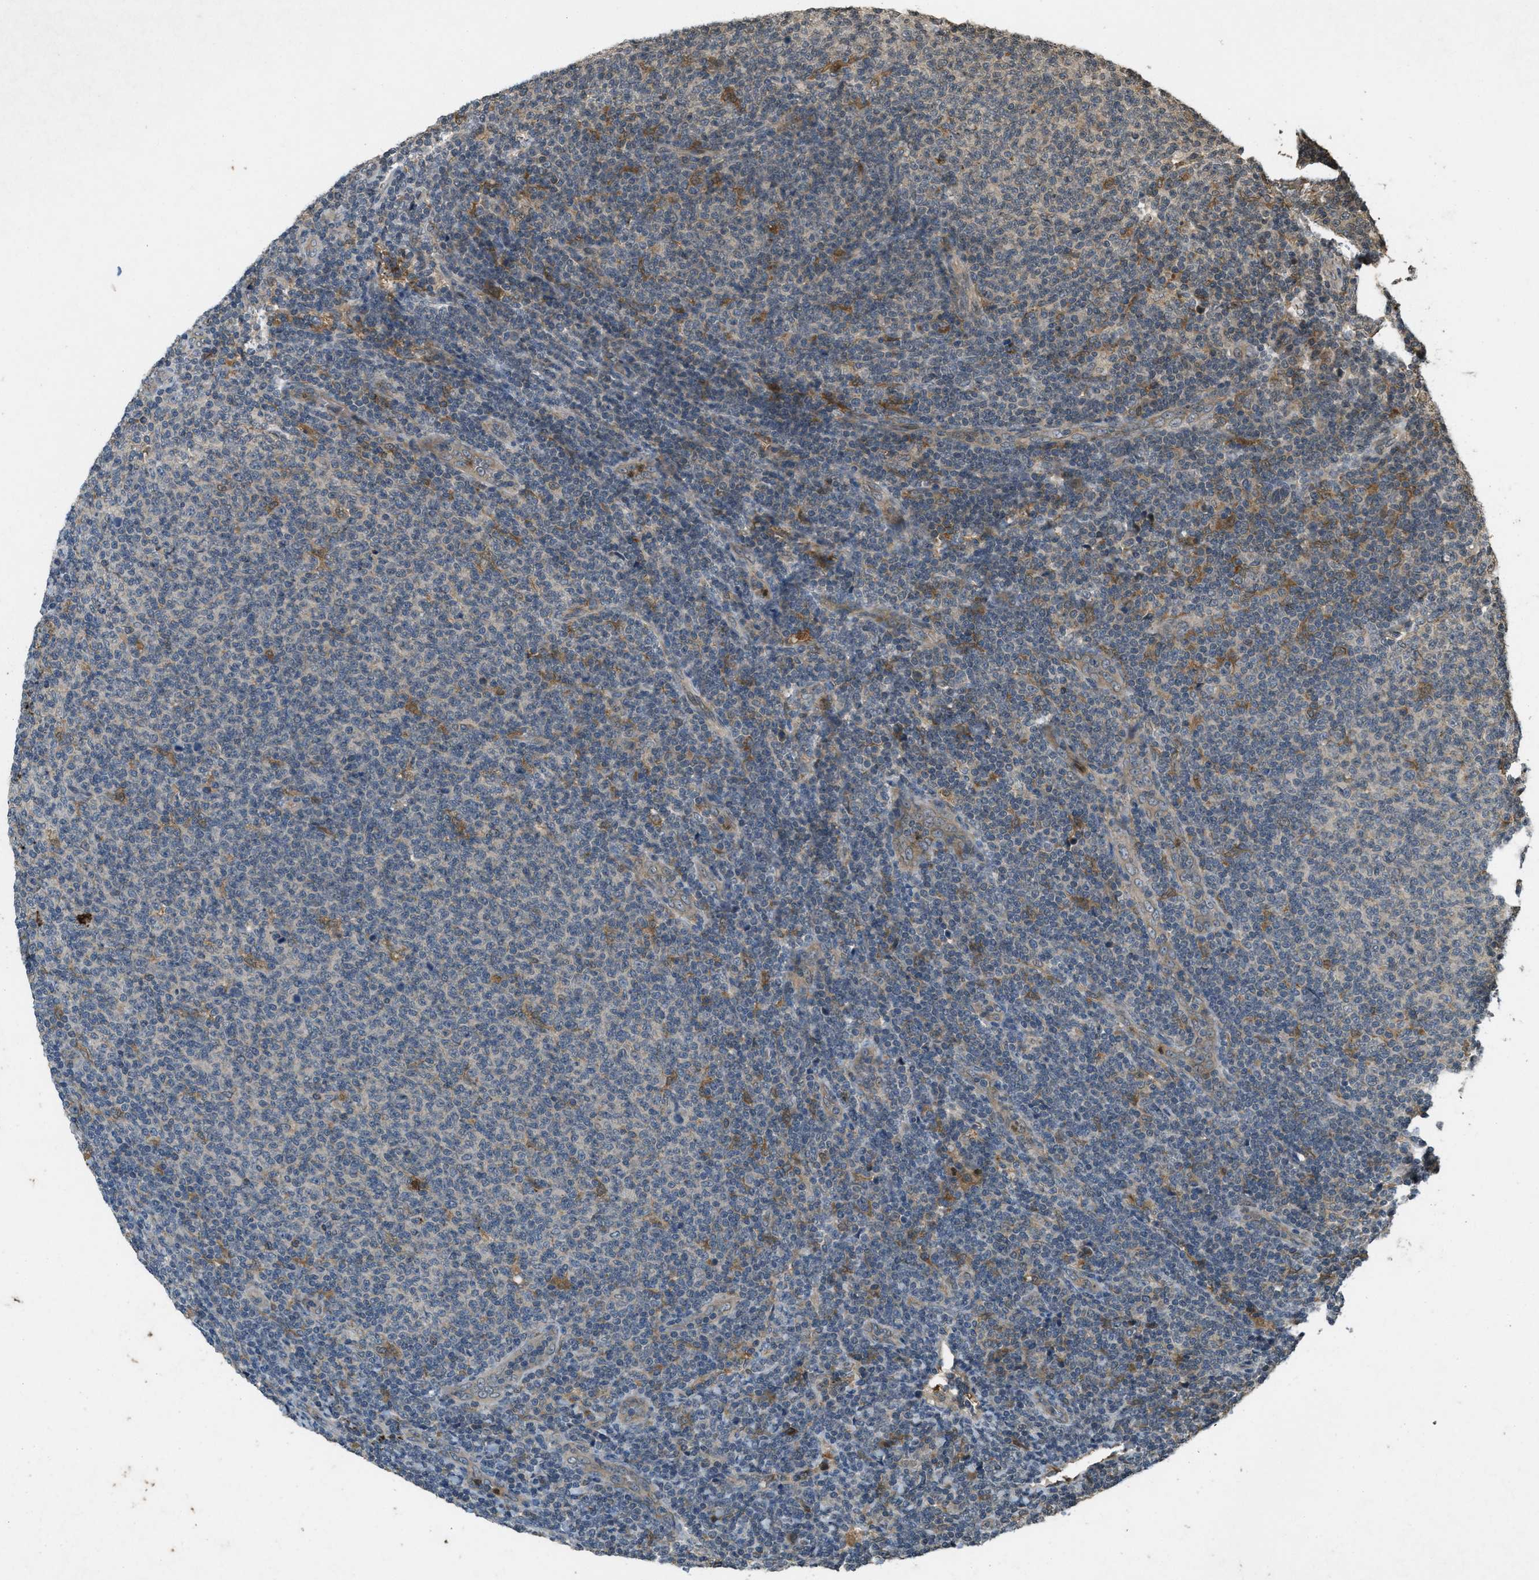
{"staining": {"intensity": "weak", "quantity": "<25%", "location": "cytoplasmic/membranous"}, "tissue": "lymphoma", "cell_type": "Tumor cells", "image_type": "cancer", "snomed": [{"axis": "morphology", "description": "Malignant lymphoma, non-Hodgkin's type, Low grade"}, {"axis": "topography", "description": "Lymph node"}], "caption": "The IHC image has no significant expression in tumor cells of lymphoma tissue.", "gene": "ATG7", "patient": {"sex": "male", "age": 66}}